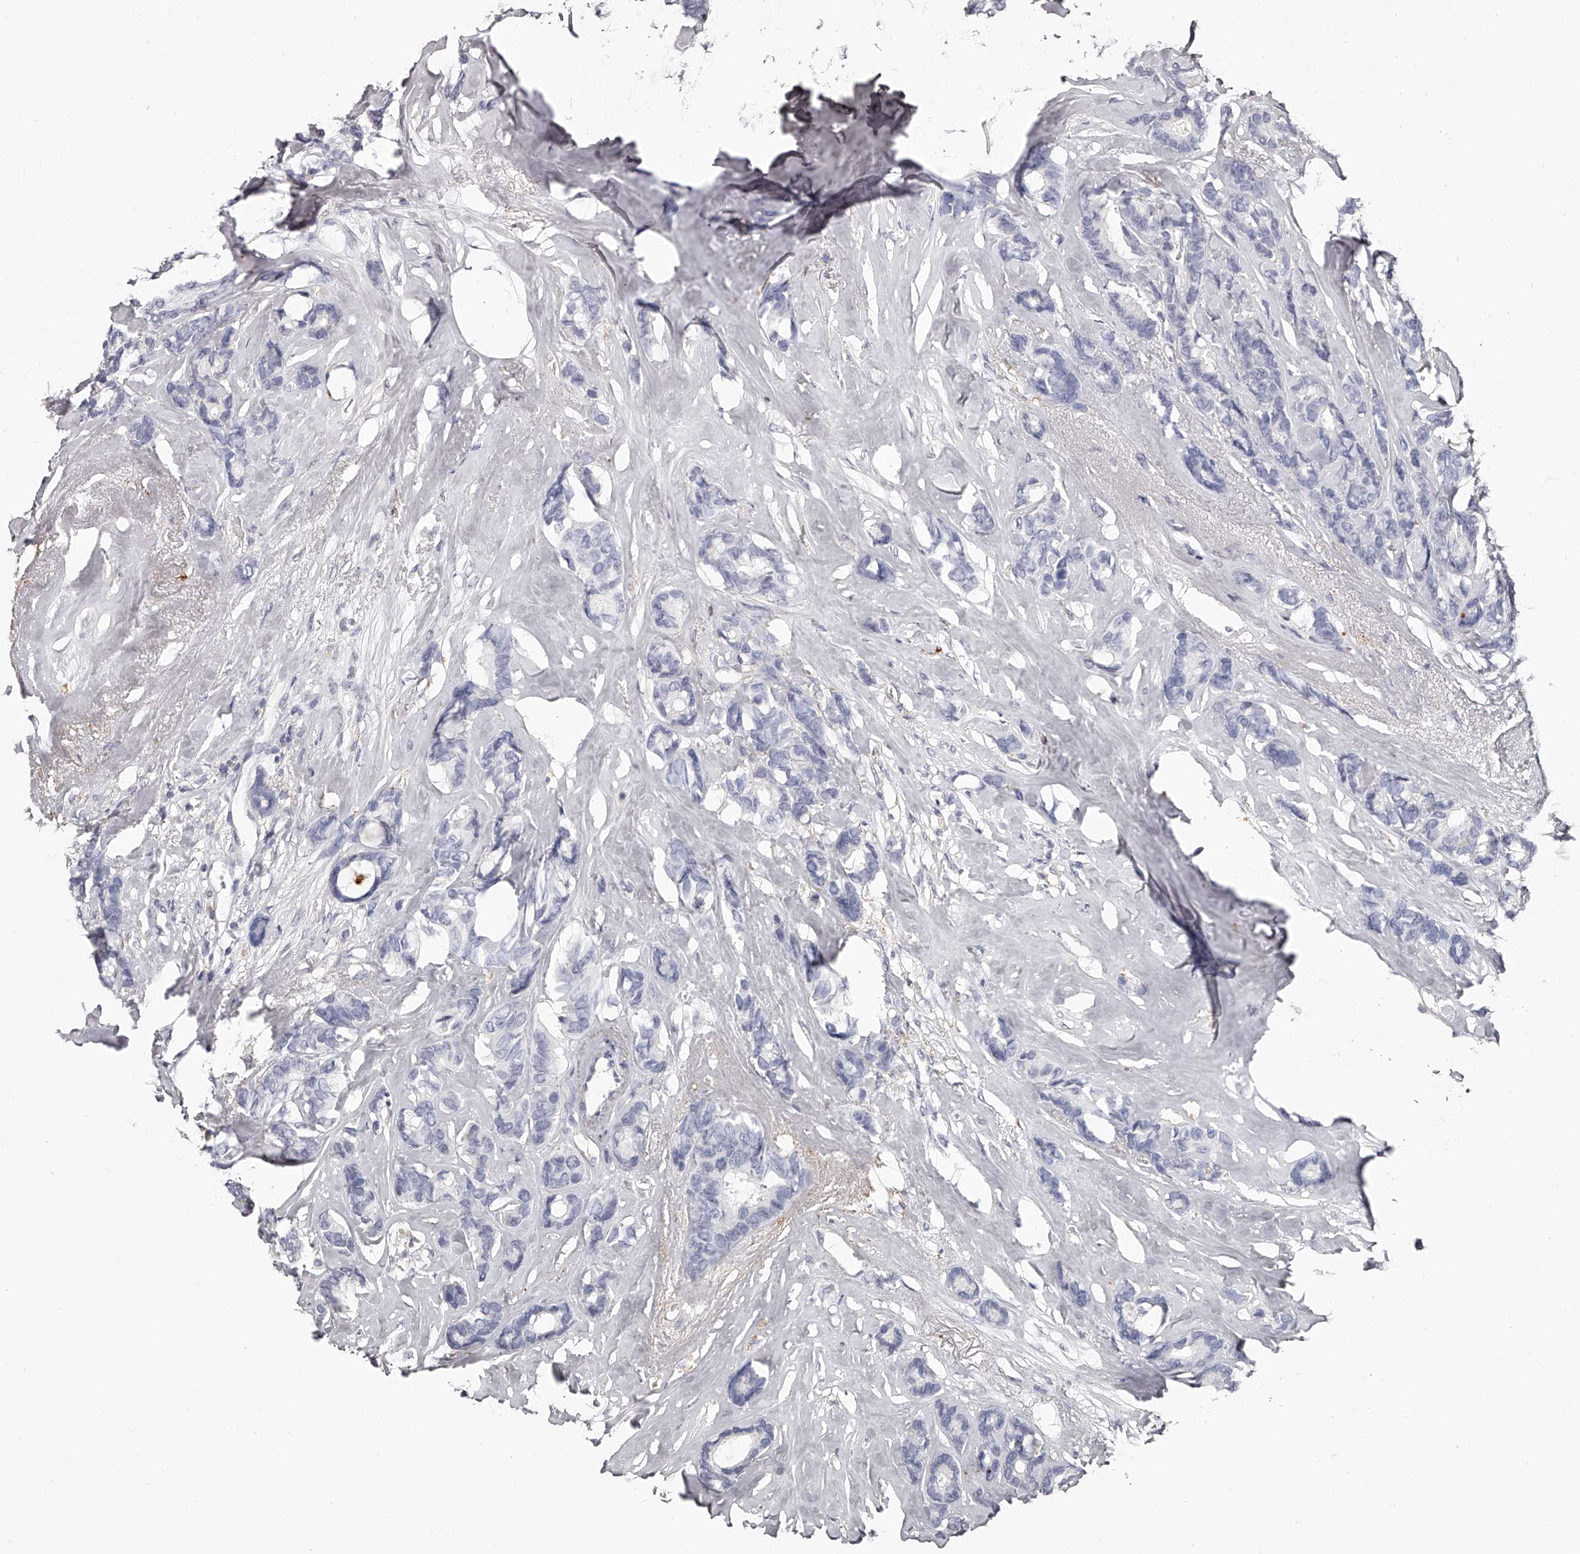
{"staining": {"intensity": "negative", "quantity": "none", "location": "none"}, "tissue": "breast cancer", "cell_type": "Tumor cells", "image_type": "cancer", "snomed": [{"axis": "morphology", "description": "Duct carcinoma"}, {"axis": "topography", "description": "Breast"}], "caption": "Immunohistochemistry (IHC) histopathology image of neoplastic tissue: breast cancer (intraductal carcinoma) stained with DAB reveals no significant protein expression in tumor cells. (Immunohistochemistry, brightfield microscopy, high magnification).", "gene": "PACSIN1", "patient": {"sex": "female", "age": 87}}